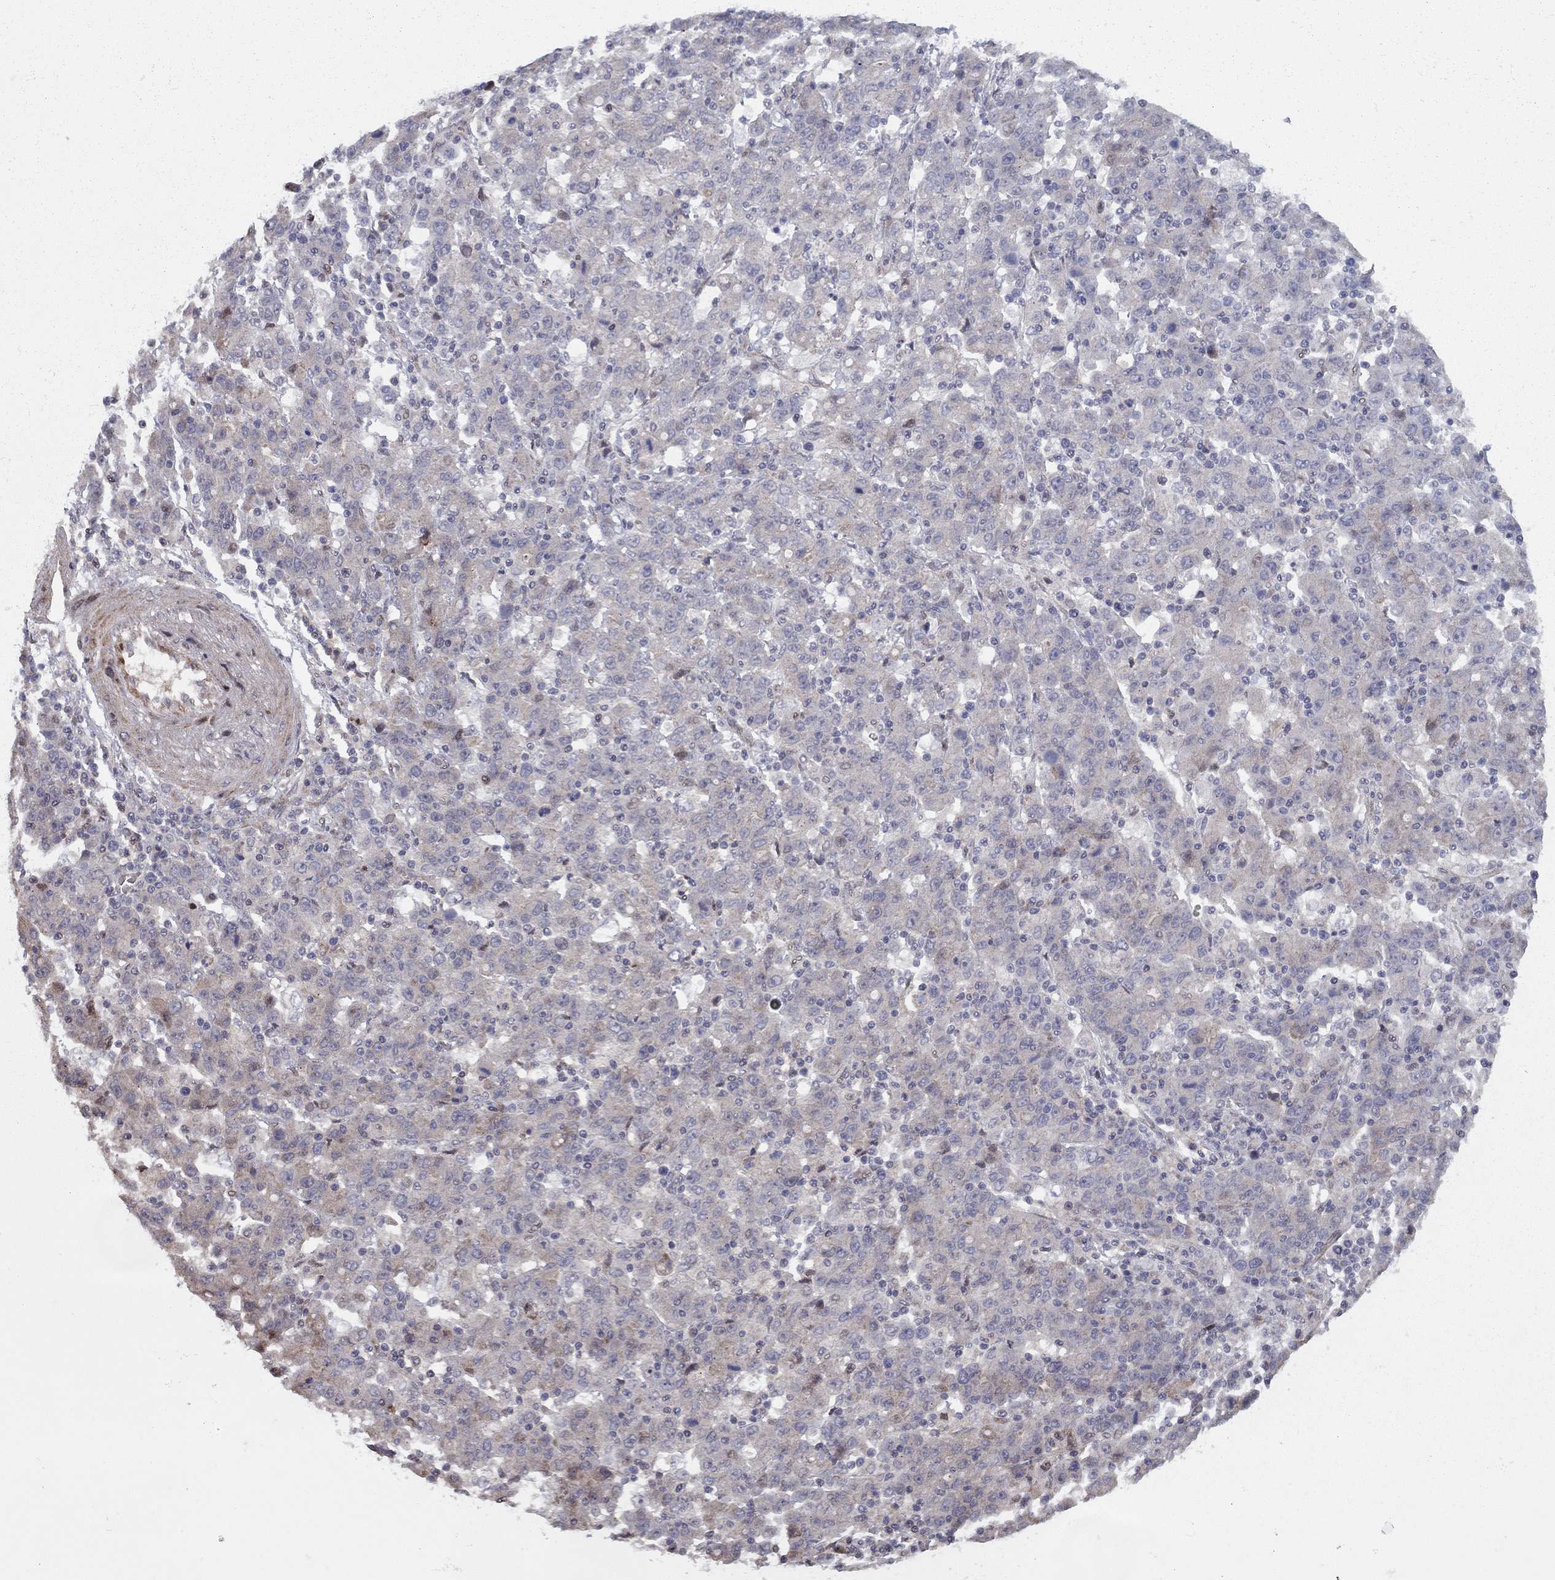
{"staining": {"intensity": "negative", "quantity": "none", "location": "none"}, "tissue": "stomach cancer", "cell_type": "Tumor cells", "image_type": "cancer", "snomed": [{"axis": "morphology", "description": "Adenocarcinoma, NOS"}, {"axis": "topography", "description": "Stomach, upper"}], "caption": "Stomach cancer (adenocarcinoma) was stained to show a protein in brown. There is no significant staining in tumor cells.", "gene": "DUSP7", "patient": {"sex": "male", "age": 69}}